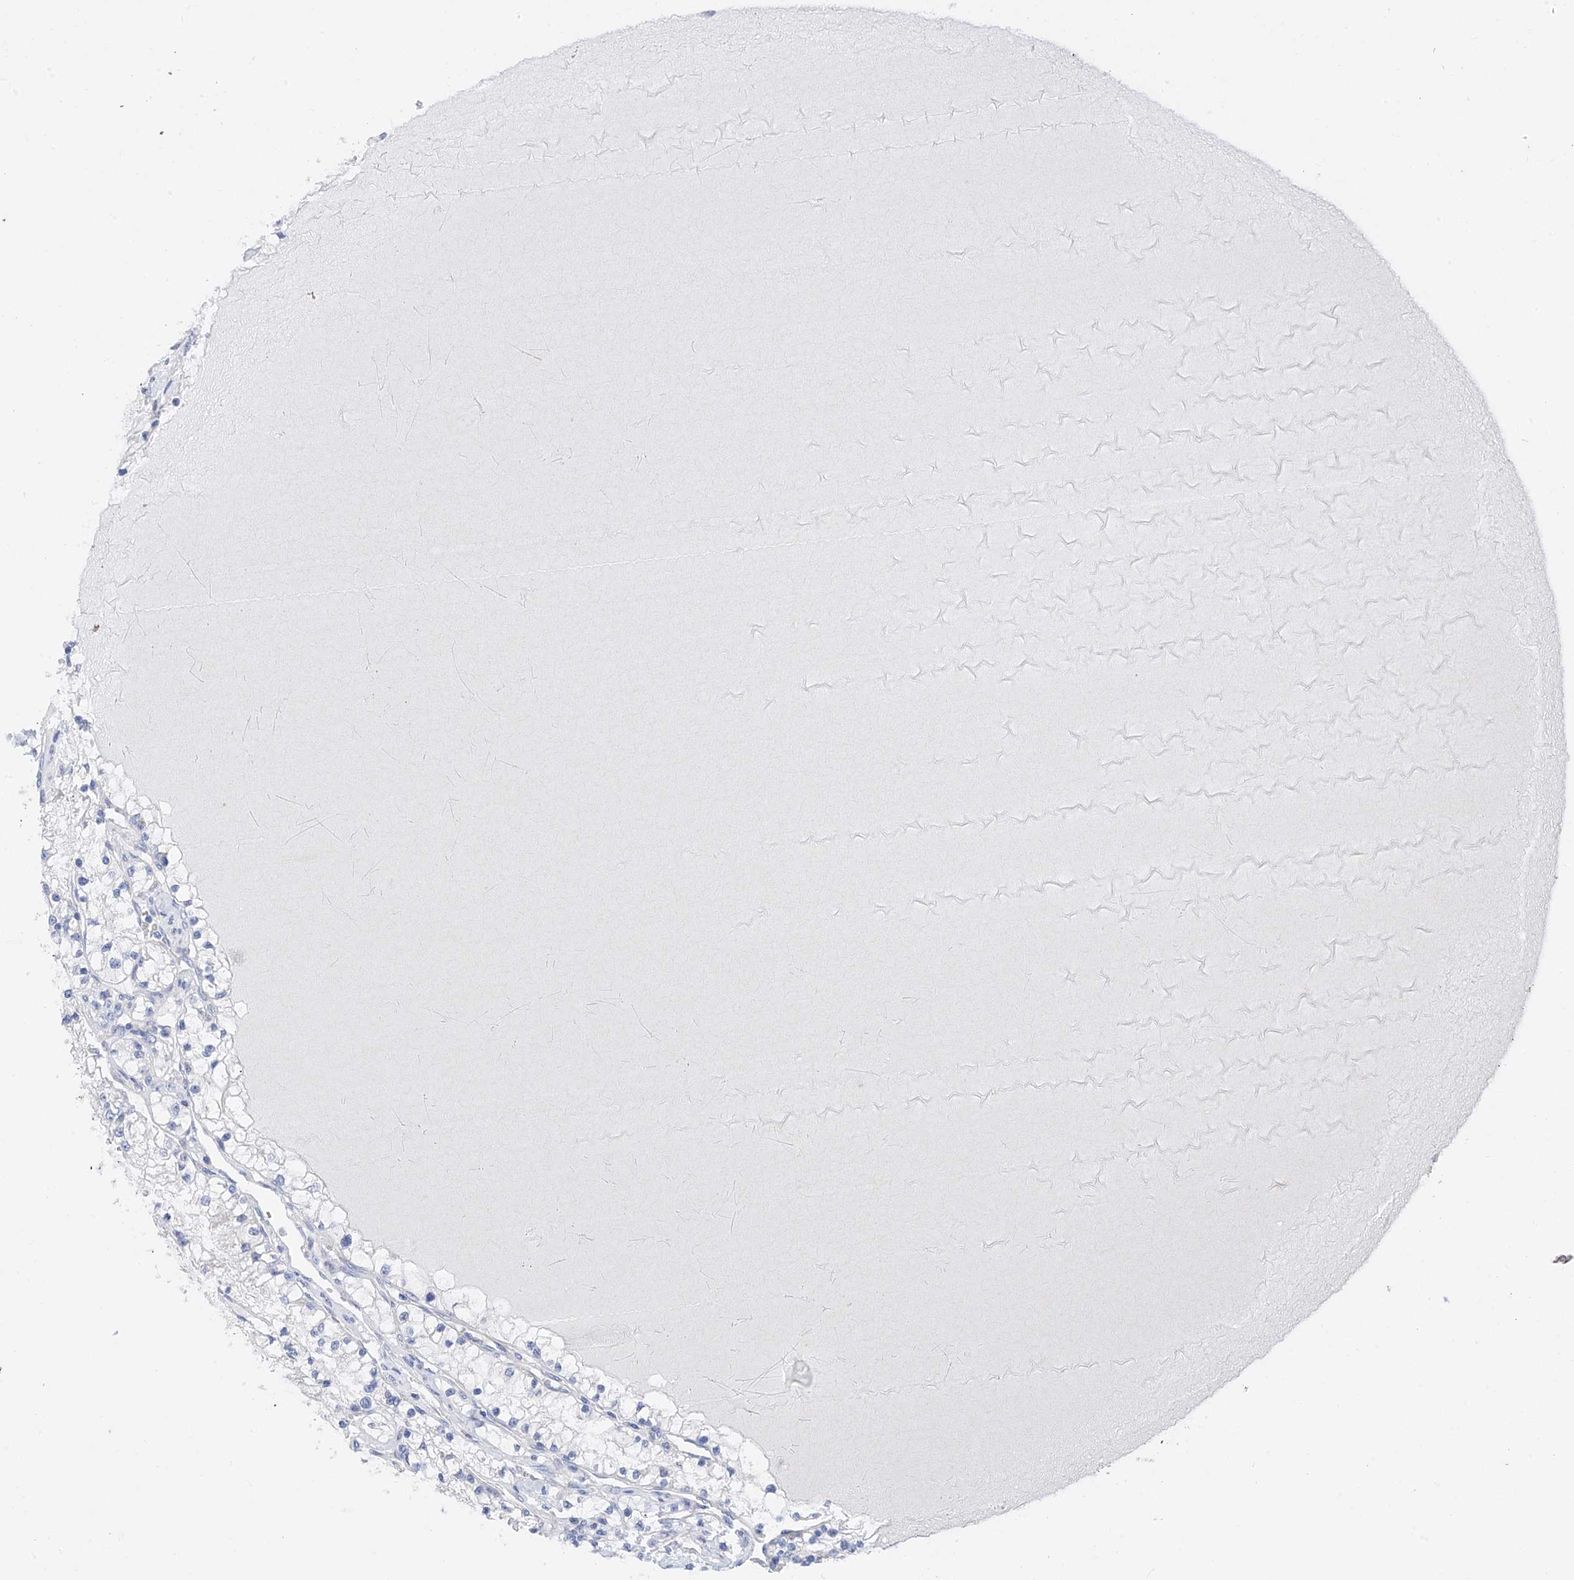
{"staining": {"intensity": "negative", "quantity": "none", "location": "none"}, "tissue": "renal cancer", "cell_type": "Tumor cells", "image_type": "cancer", "snomed": [{"axis": "morphology", "description": "Normal tissue, NOS"}, {"axis": "morphology", "description": "Adenocarcinoma, NOS"}, {"axis": "topography", "description": "Kidney"}], "caption": "Immunohistochemical staining of adenocarcinoma (renal) displays no significant positivity in tumor cells.", "gene": "PLK4", "patient": {"sex": "male", "age": 68}}